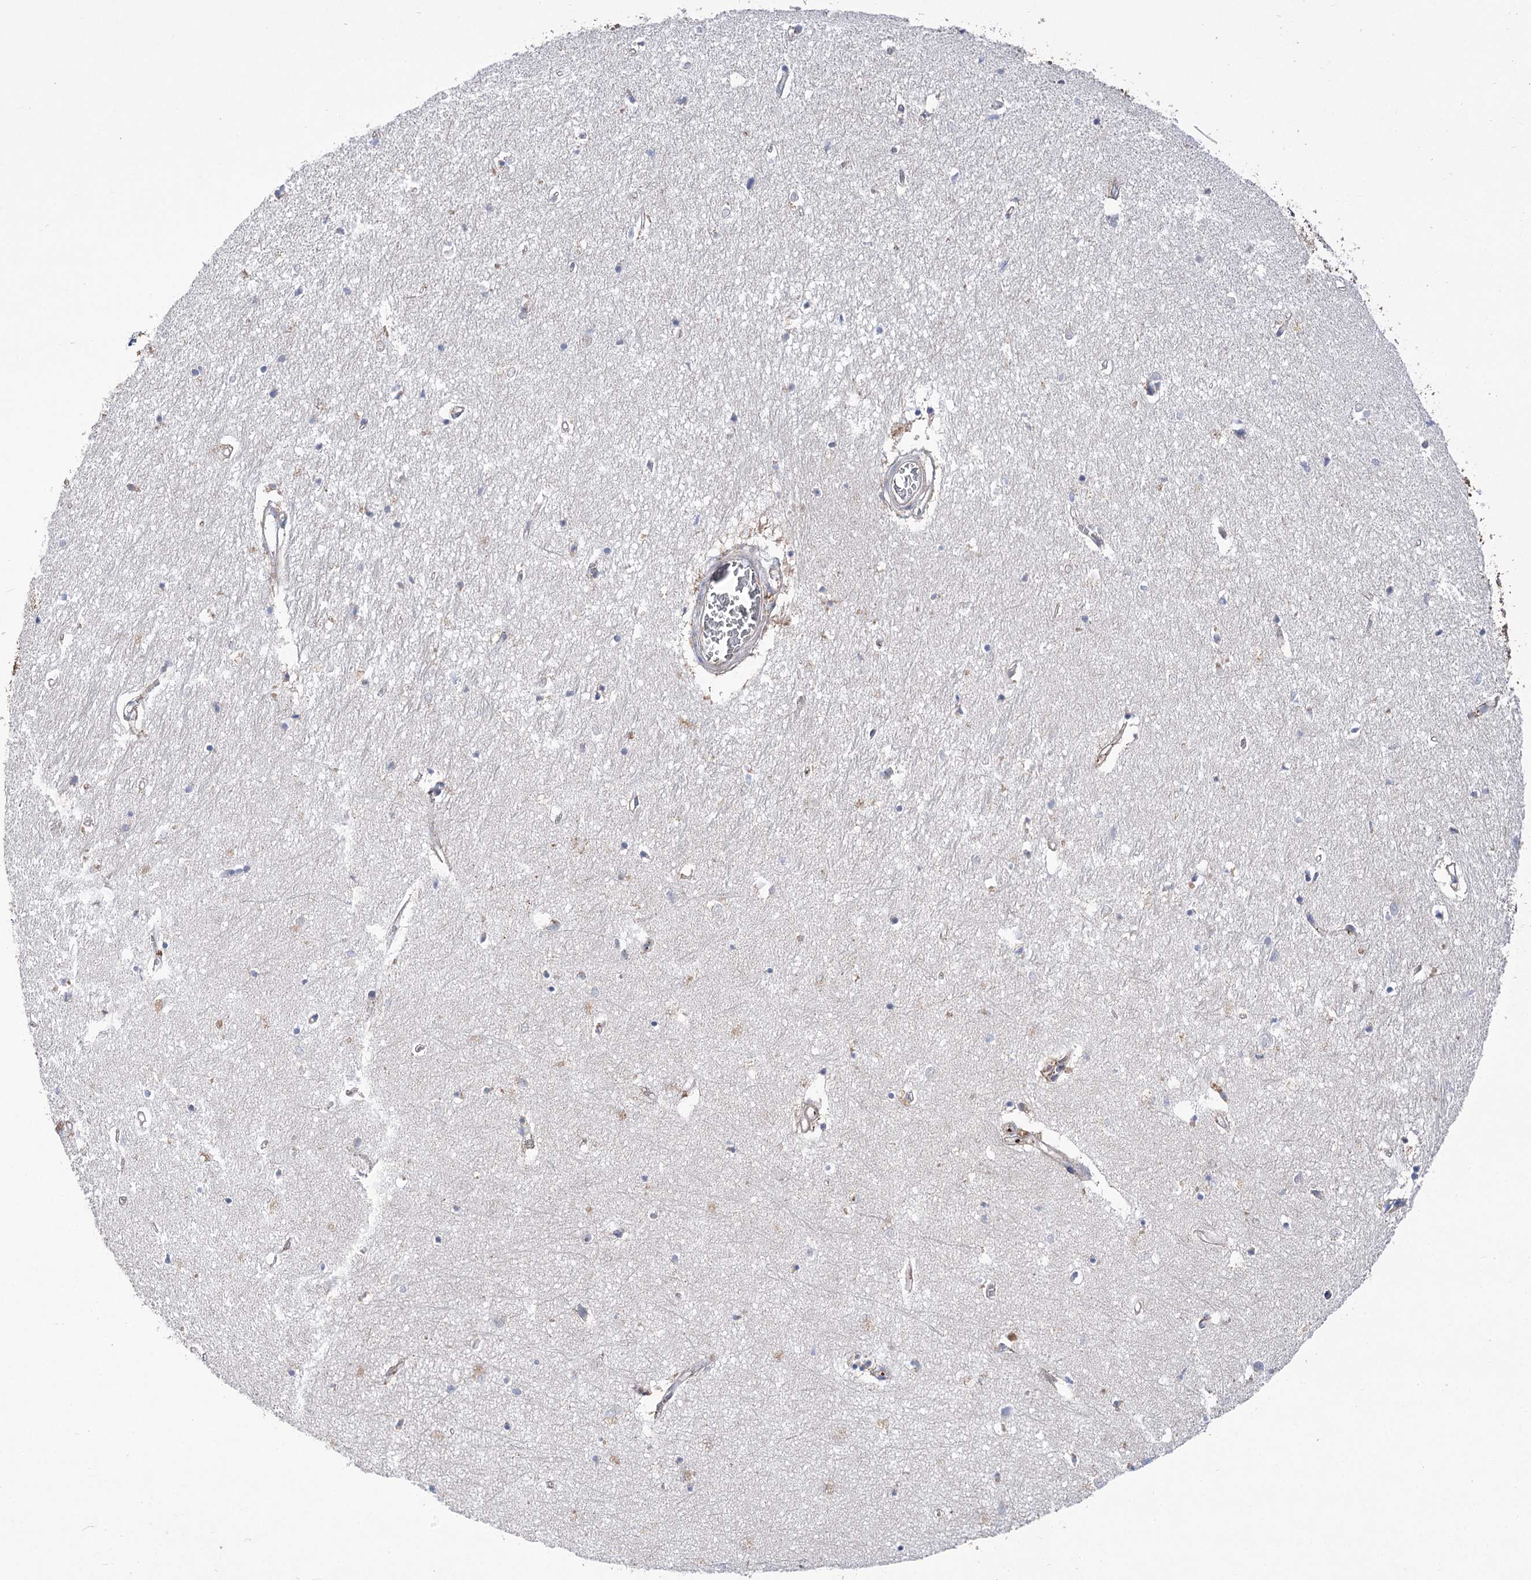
{"staining": {"intensity": "negative", "quantity": "none", "location": "none"}, "tissue": "hippocampus", "cell_type": "Glial cells", "image_type": "normal", "snomed": [{"axis": "morphology", "description": "Normal tissue, NOS"}, {"axis": "topography", "description": "Hippocampus"}], "caption": "DAB (3,3'-diaminobenzidine) immunohistochemical staining of unremarkable hippocampus shows no significant expression in glial cells.", "gene": "ECHDC3", "patient": {"sex": "female", "age": 64}}